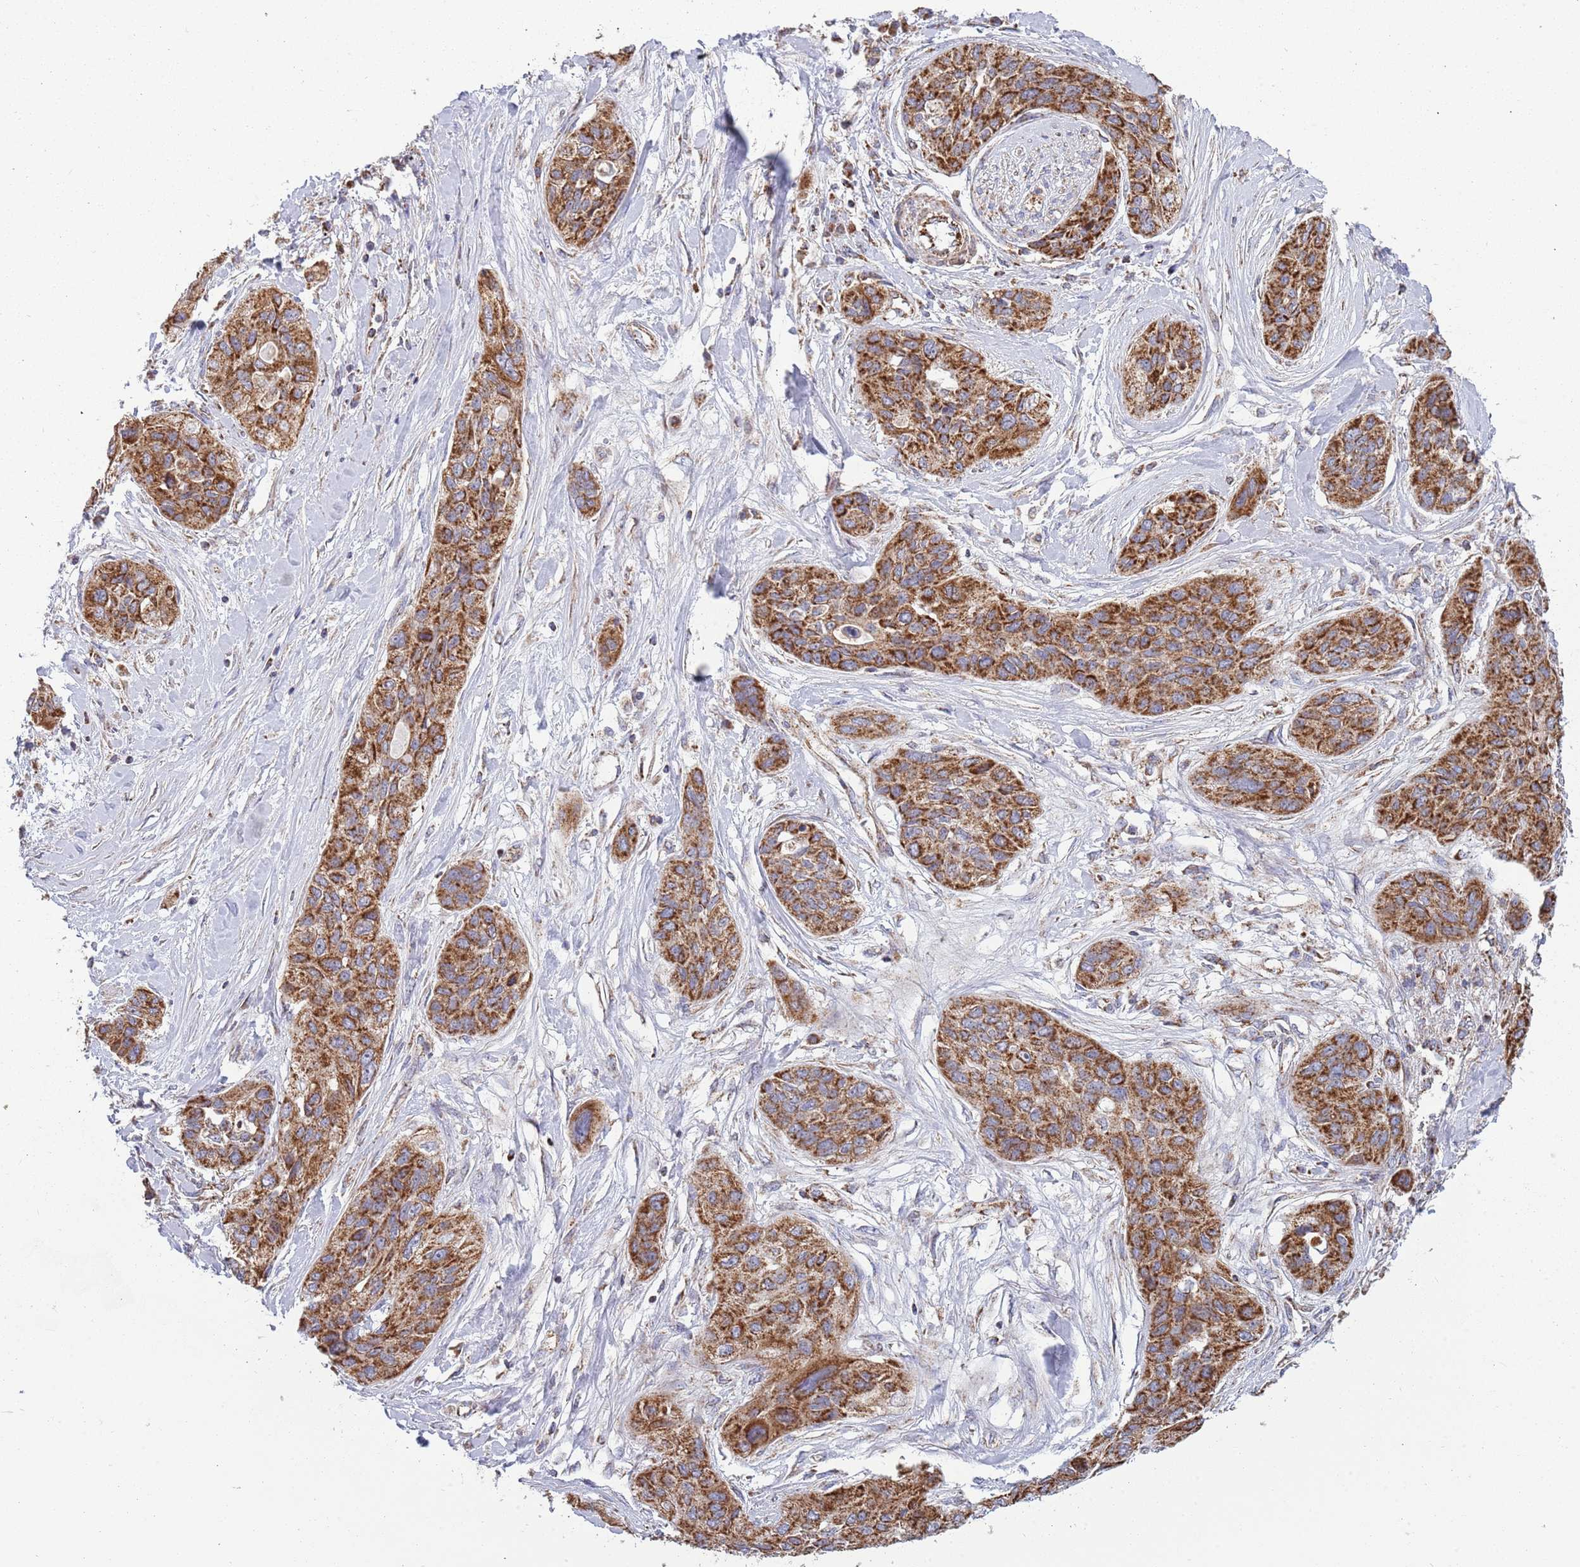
{"staining": {"intensity": "strong", "quantity": ">75%", "location": "cytoplasmic/membranous"}, "tissue": "lung cancer", "cell_type": "Tumor cells", "image_type": "cancer", "snomed": [{"axis": "morphology", "description": "Squamous cell carcinoma, NOS"}, {"axis": "topography", "description": "Lung"}], "caption": "The histopathology image demonstrates a brown stain indicating the presence of a protein in the cytoplasmic/membranous of tumor cells in lung squamous cell carcinoma. Immunohistochemistry stains the protein in brown and the nuclei are stained blue.", "gene": "VPS16", "patient": {"sex": "female", "age": 70}}